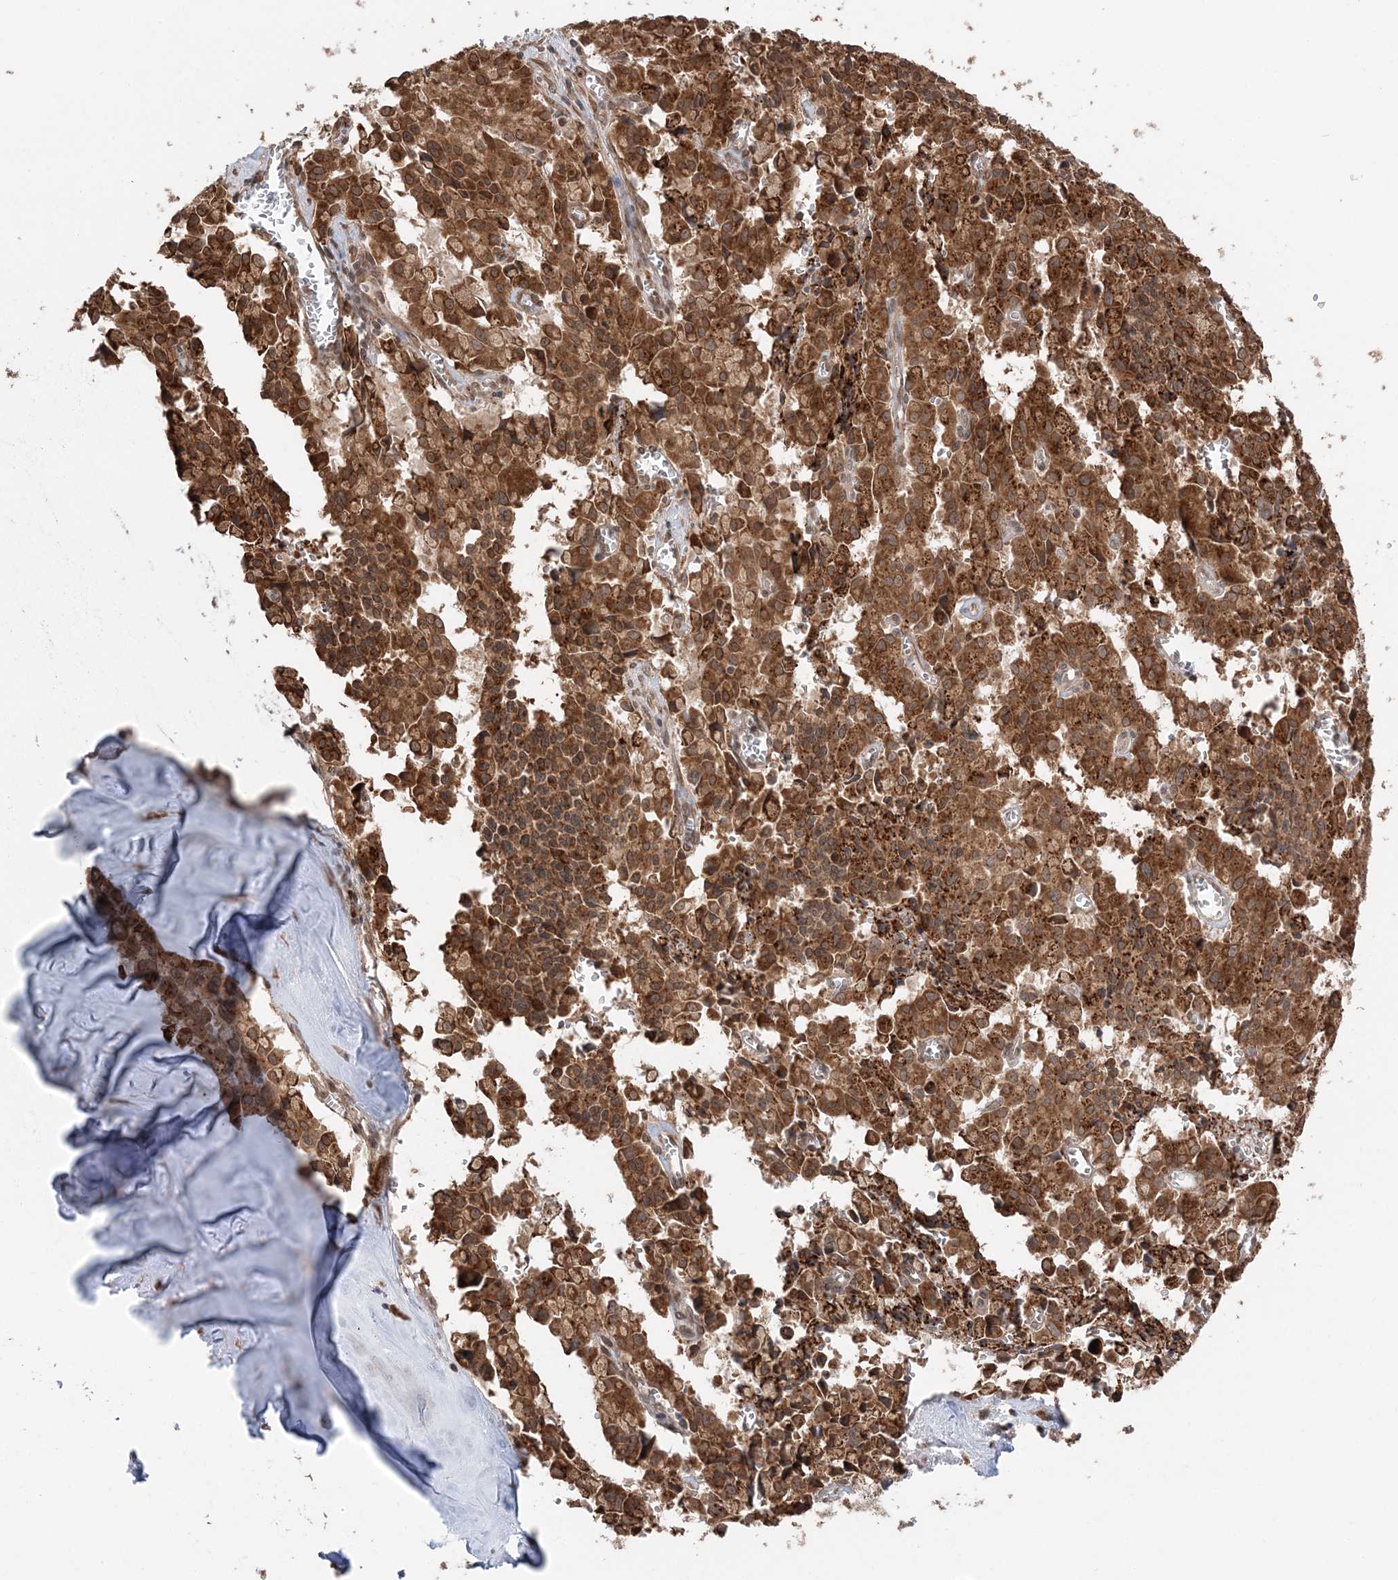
{"staining": {"intensity": "strong", "quantity": ">75%", "location": "cytoplasmic/membranous"}, "tissue": "pancreatic cancer", "cell_type": "Tumor cells", "image_type": "cancer", "snomed": [{"axis": "morphology", "description": "Adenocarcinoma, NOS"}, {"axis": "topography", "description": "Pancreas"}], "caption": "An immunohistochemistry (IHC) micrograph of neoplastic tissue is shown. Protein staining in brown highlights strong cytoplasmic/membranous positivity in pancreatic cancer within tumor cells.", "gene": "TMED10", "patient": {"sex": "male", "age": 65}}